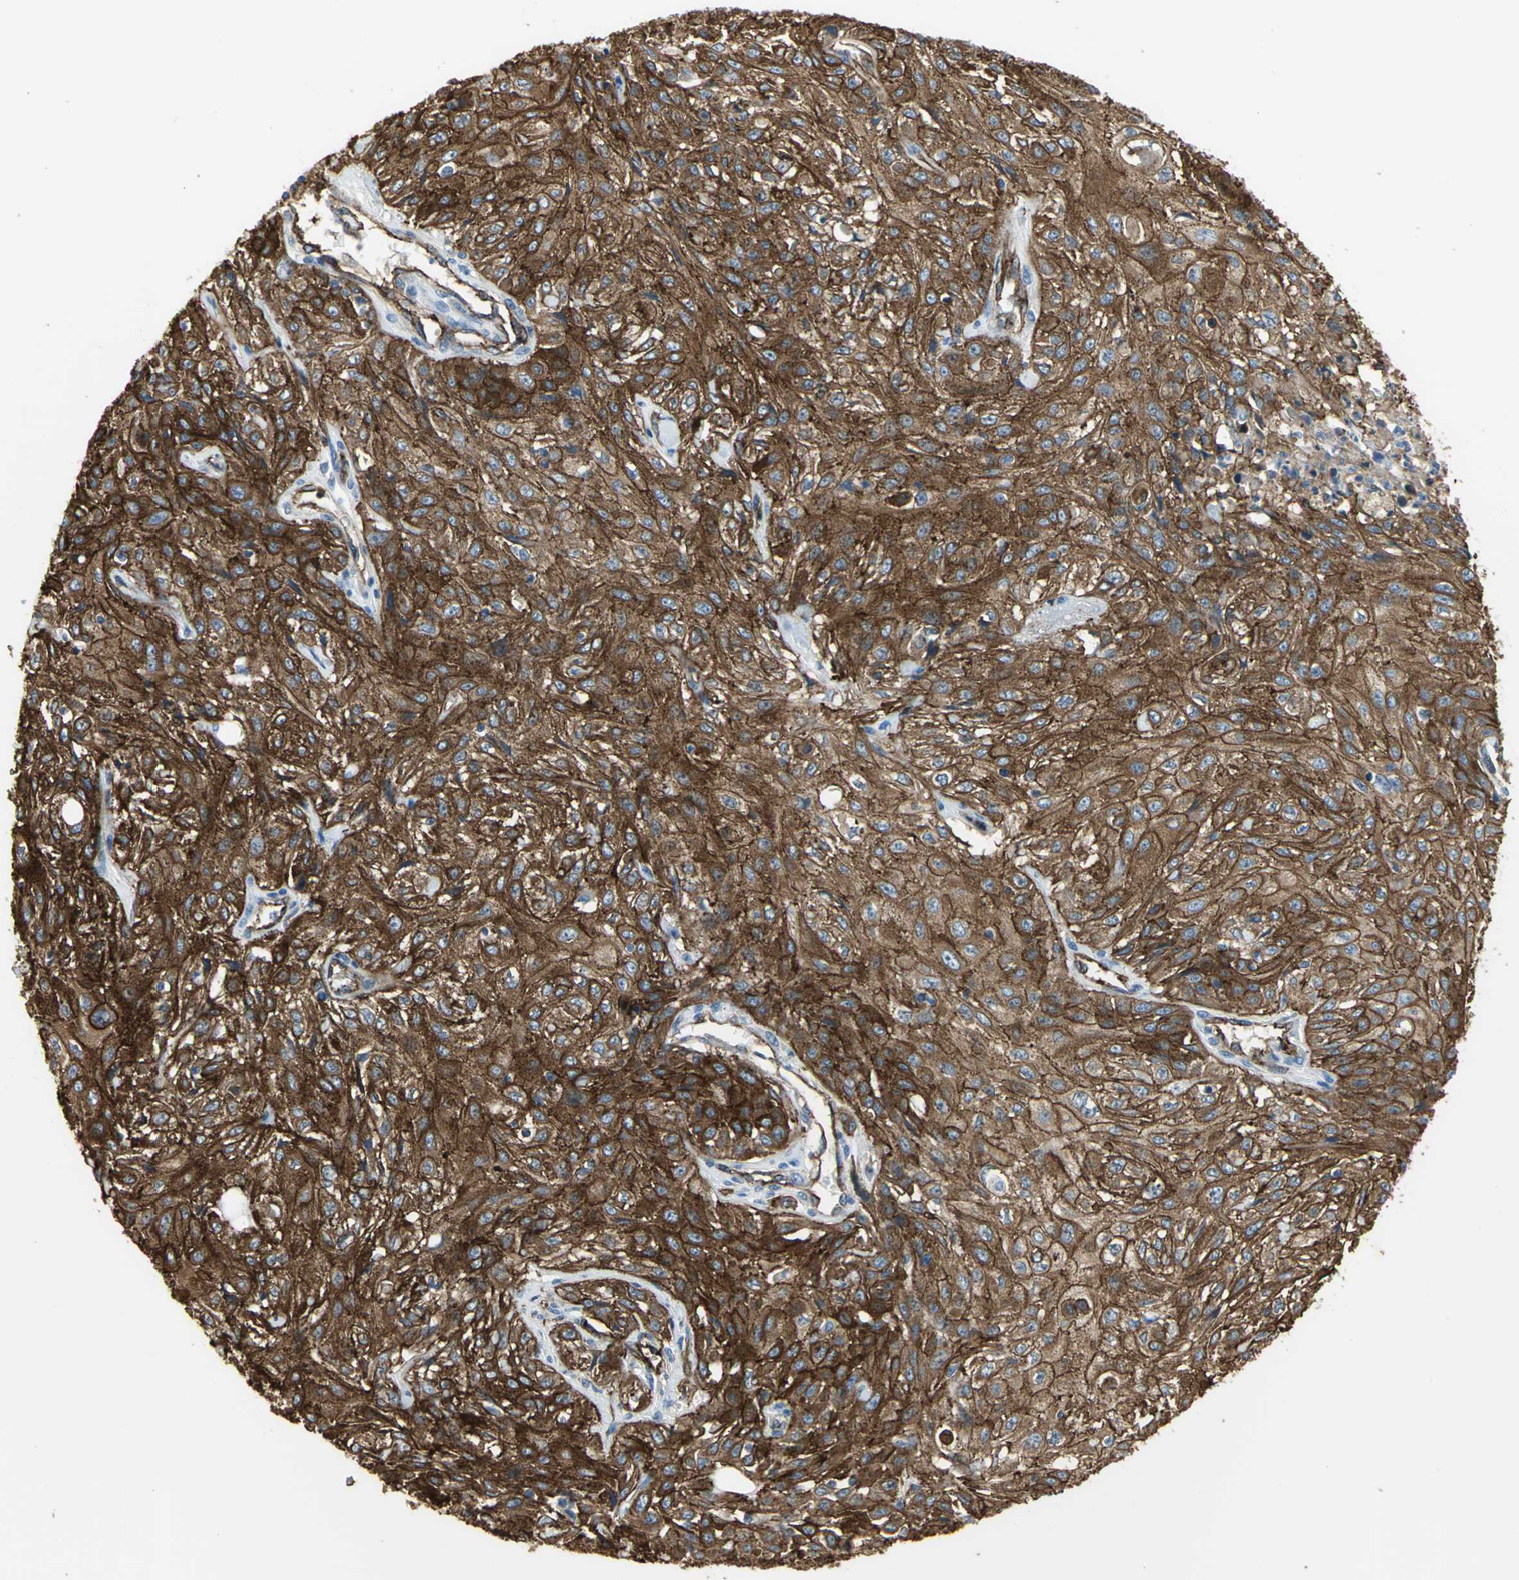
{"staining": {"intensity": "strong", "quantity": ">75%", "location": "cytoplasmic/membranous"}, "tissue": "skin cancer", "cell_type": "Tumor cells", "image_type": "cancer", "snomed": [{"axis": "morphology", "description": "Squamous cell carcinoma, NOS"}, {"axis": "topography", "description": "Skin"}], "caption": "A brown stain labels strong cytoplasmic/membranous positivity of a protein in human skin cancer (squamous cell carcinoma) tumor cells.", "gene": "FLNB", "patient": {"sex": "male", "age": 75}}